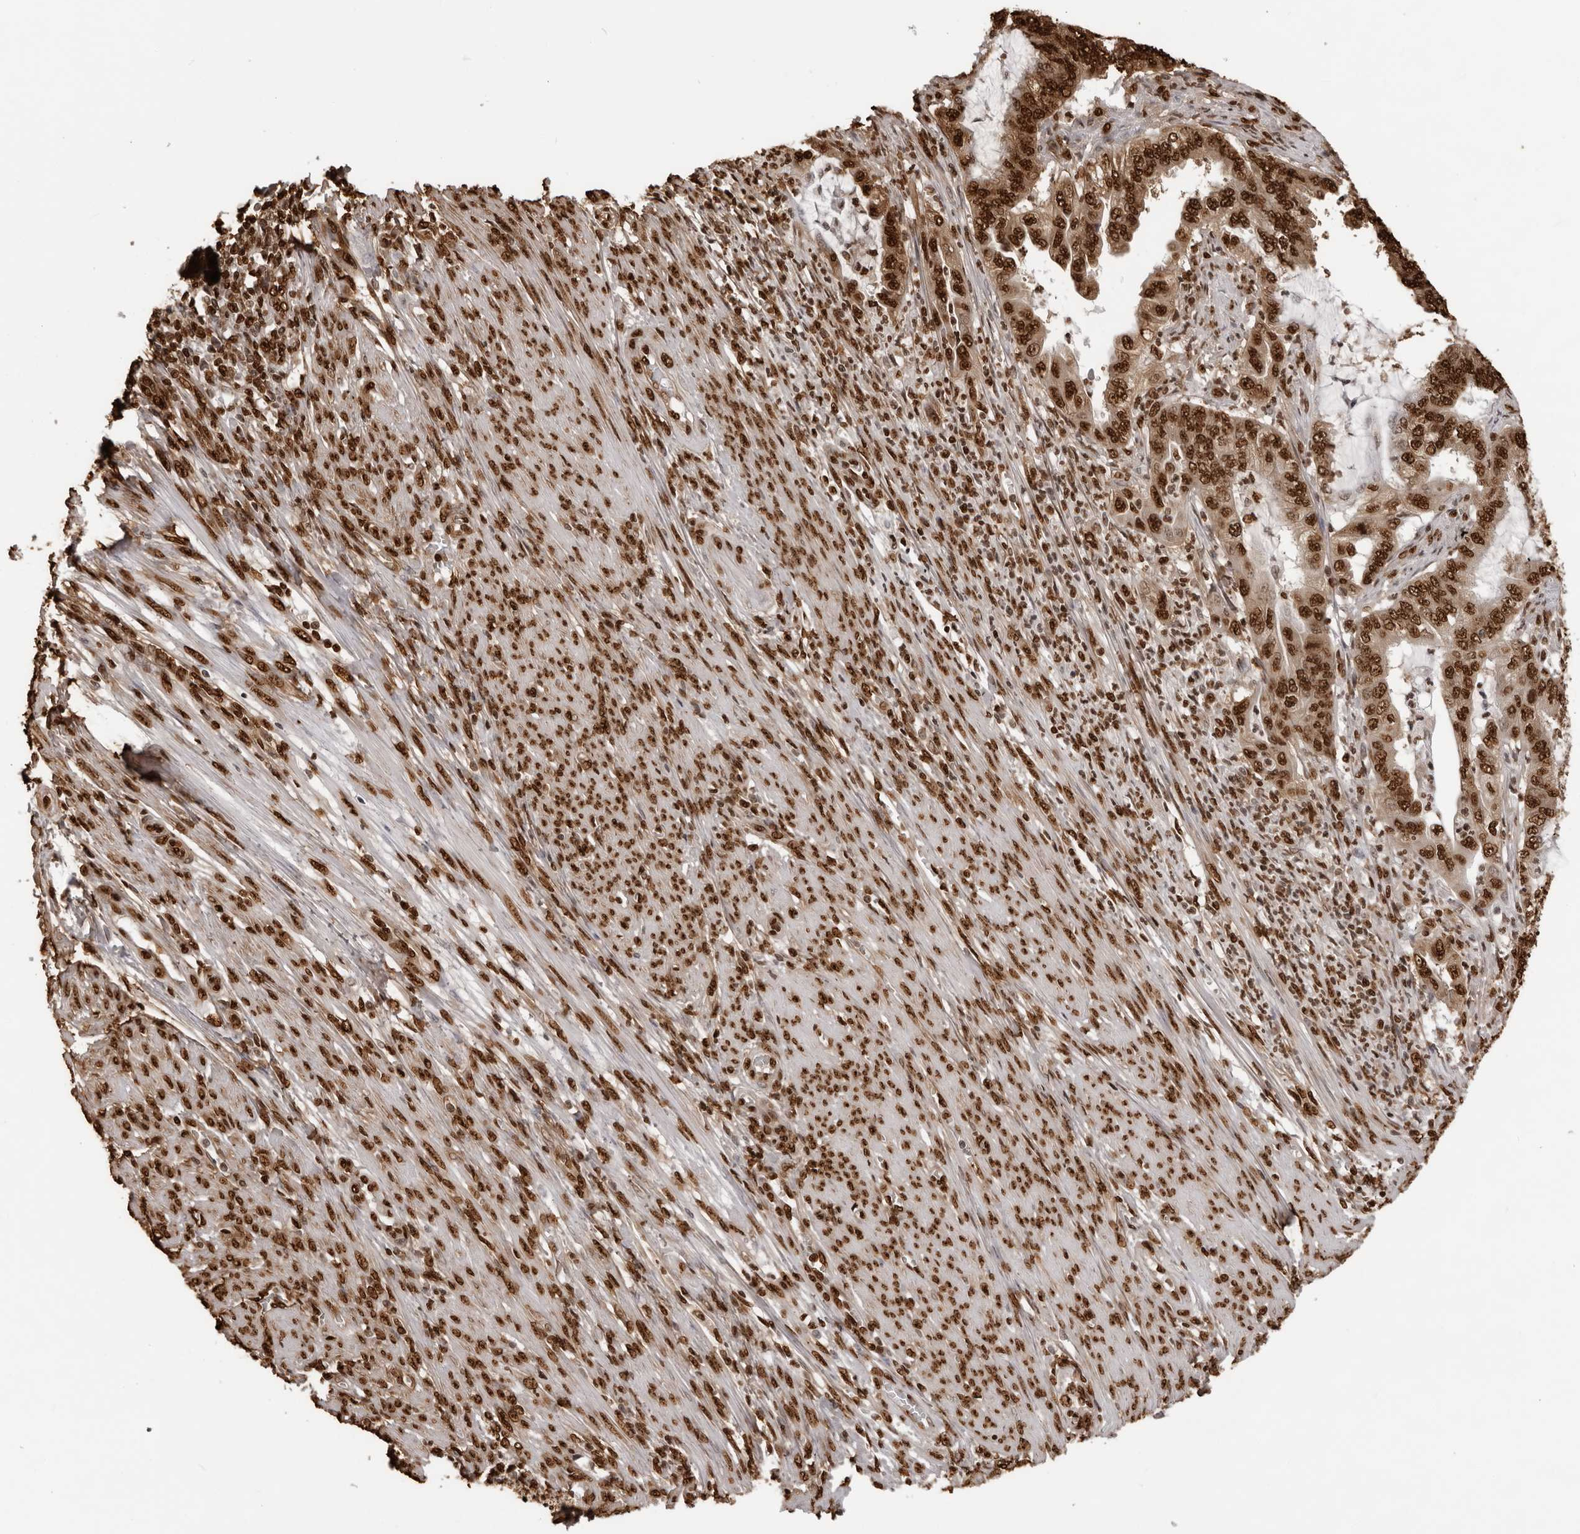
{"staining": {"intensity": "strong", "quantity": ">75%", "location": "cytoplasmic/membranous,nuclear"}, "tissue": "endometrial cancer", "cell_type": "Tumor cells", "image_type": "cancer", "snomed": [{"axis": "morphology", "description": "Adenocarcinoma, NOS"}, {"axis": "topography", "description": "Endometrium"}], "caption": "Brown immunohistochemical staining in endometrial cancer reveals strong cytoplasmic/membranous and nuclear staining in about >75% of tumor cells.", "gene": "ZFP91", "patient": {"sex": "female", "age": 51}}